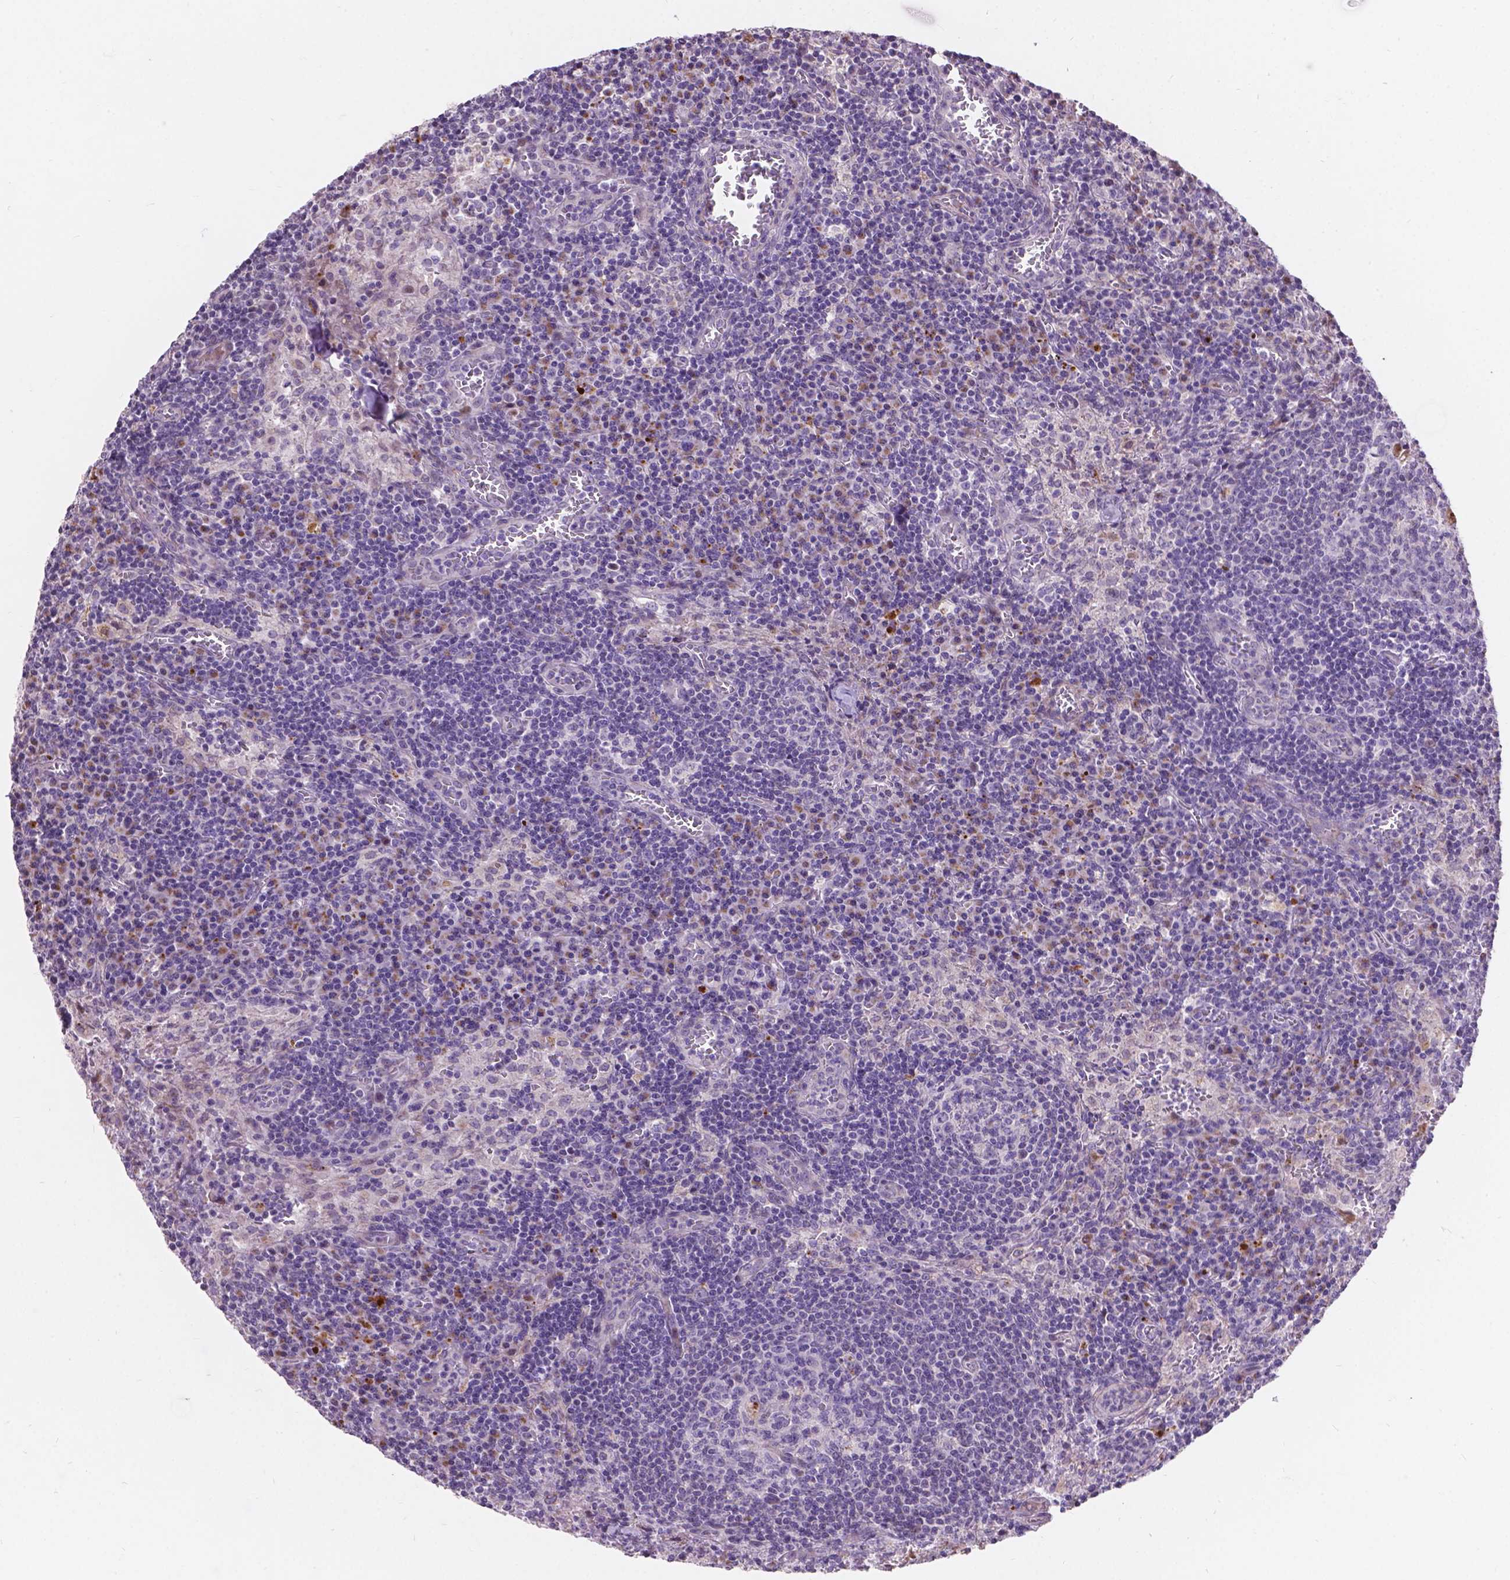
{"staining": {"intensity": "negative", "quantity": "none", "location": "none"}, "tissue": "lymph node", "cell_type": "Germinal center cells", "image_type": "normal", "snomed": [{"axis": "morphology", "description": "Normal tissue, NOS"}, {"axis": "topography", "description": "Lymph node"}], "caption": "DAB (3,3'-diaminobenzidine) immunohistochemical staining of benign human lymph node displays no significant positivity in germinal center cells. Nuclei are stained in blue.", "gene": "MYH14", "patient": {"sex": "male", "age": 62}}